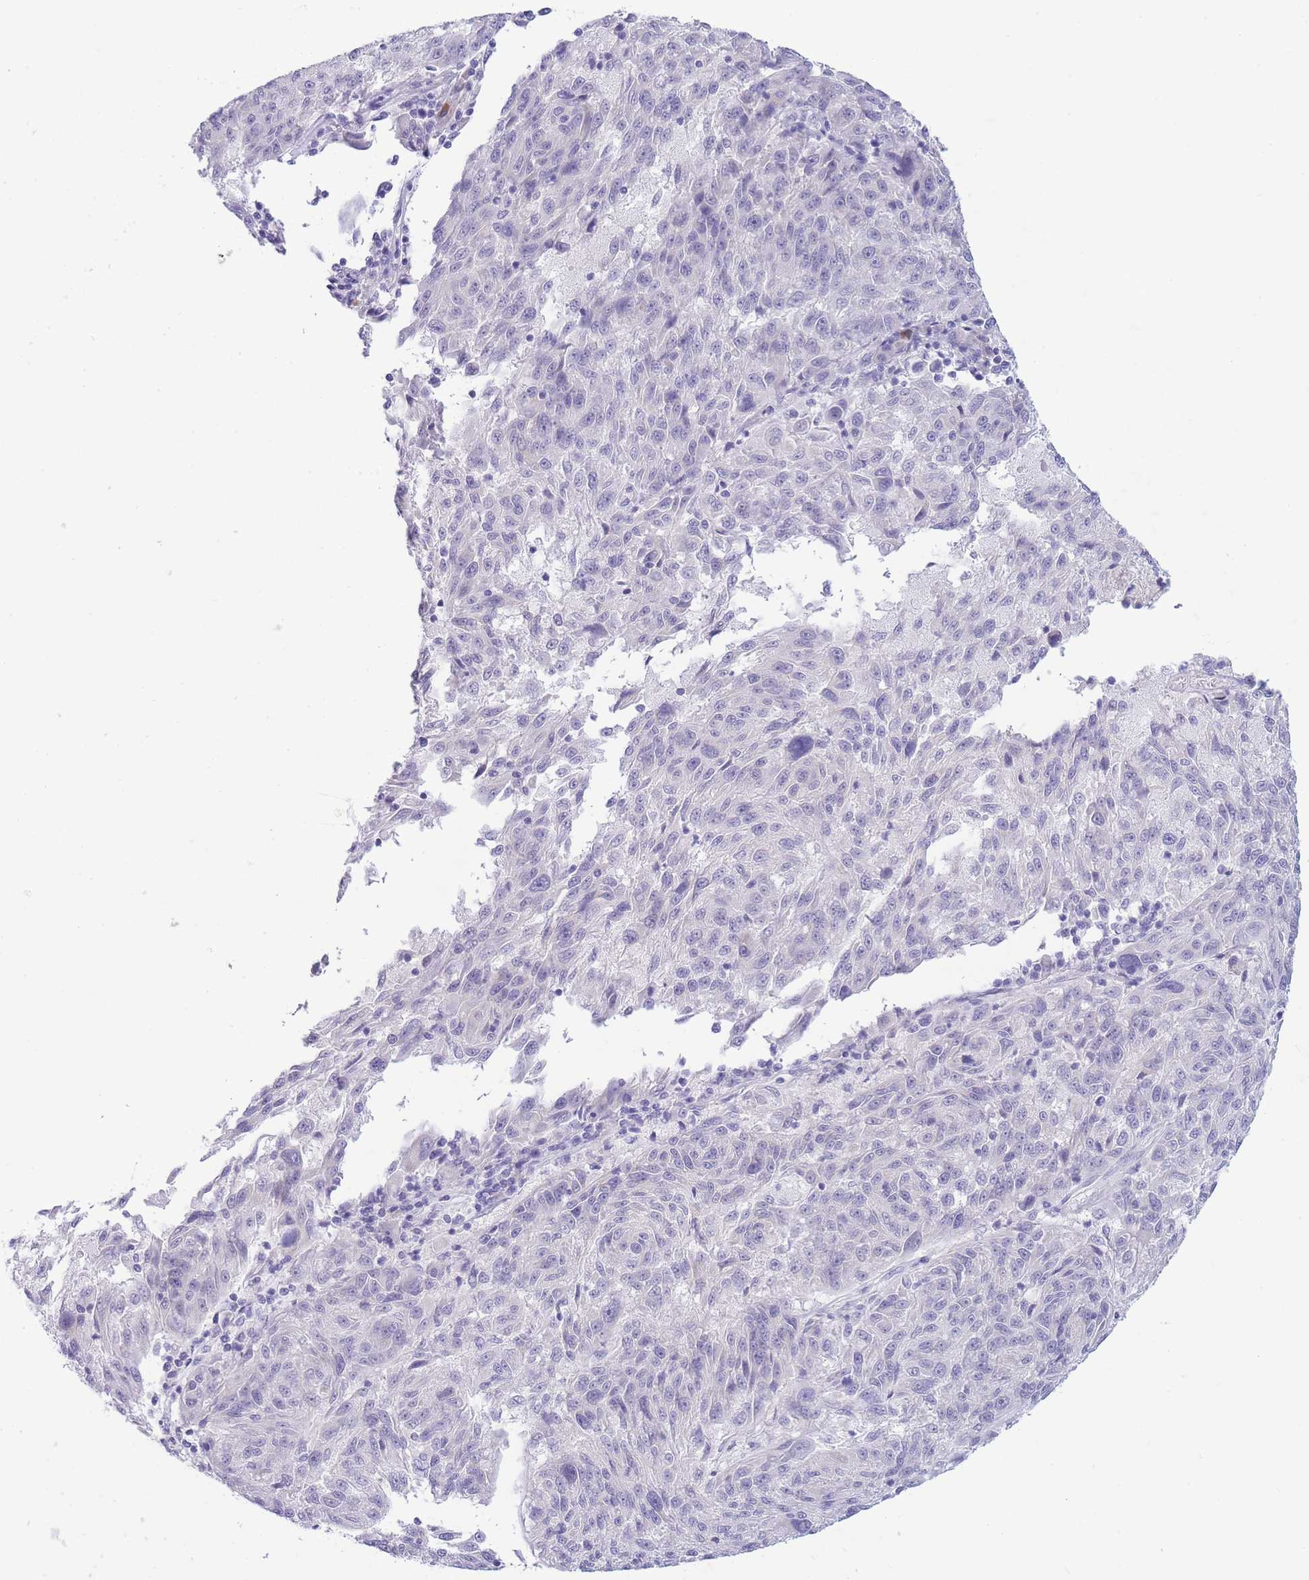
{"staining": {"intensity": "negative", "quantity": "none", "location": "none"}, "tissue": "melanoma", "cell_type": "Tumor cells", "image_type": "cancer", "snomed": [{"axis": "morphology", "description": "Malignant melanoma, NOS"}, {"axis": "topography", "description": "Skin"}], "caption": "Malignant melanoma was stained to show a protein in brown. There is no significant staining in tumor cells.", "gene": "ASAP3", "patient": {"sex": "male", "age": 53}}